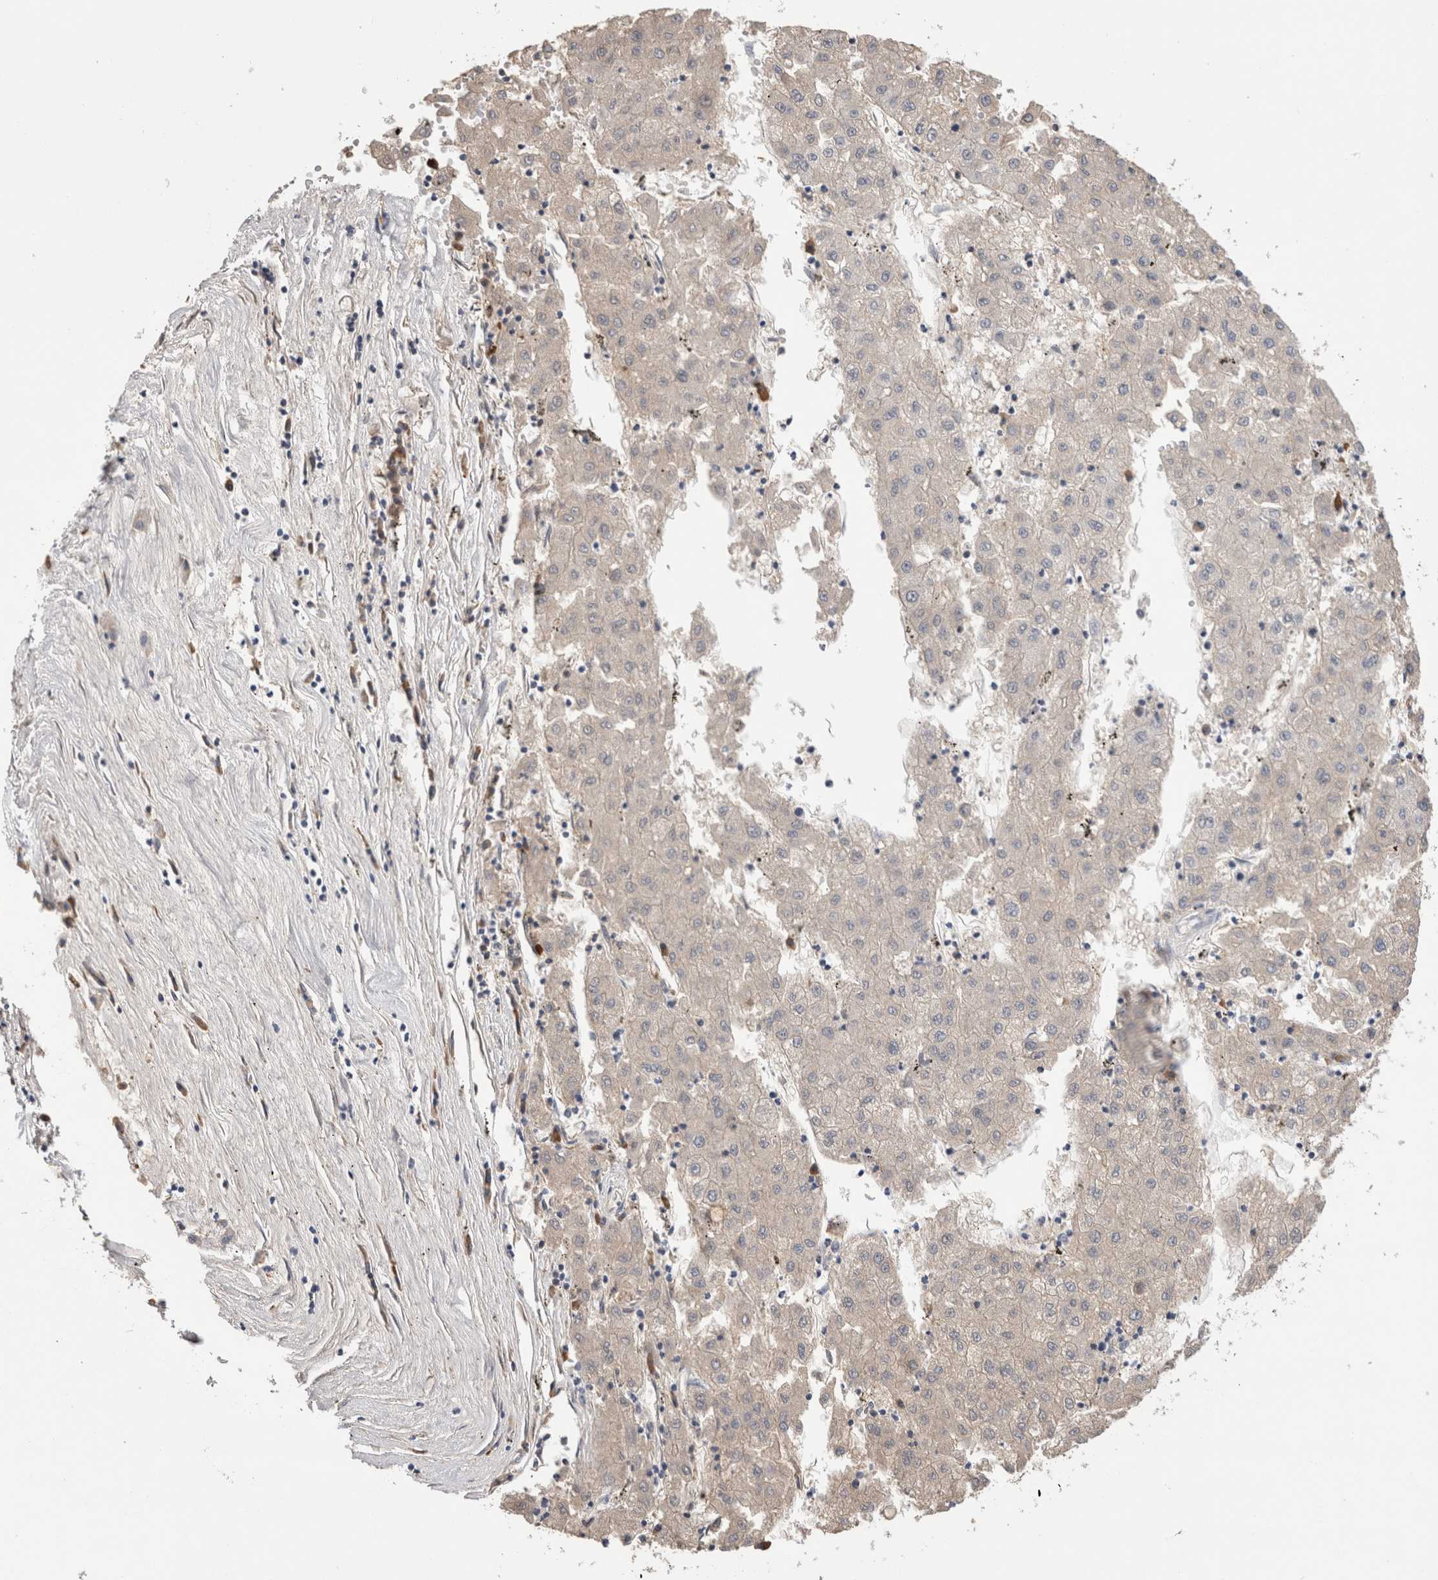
{"staining": {"intensity": "negative", "quantity": "none", "location": "none"}, "tissue": "liver cancer", "cell_type": "Tumor cells", "image_type": "cancer", "snomed": [{"axis": "morphology", "description": "Carcinoma, Hepatocellular, NOS"}, {"axis": "topography", "description": "Liver"}], "caption": "The micrograph reveals no staining of tumor cells in liver cancer (hepatocellular carcinoma).", "gene": "PPP3CC", "patient": {"sex": "male", "age": 72}}